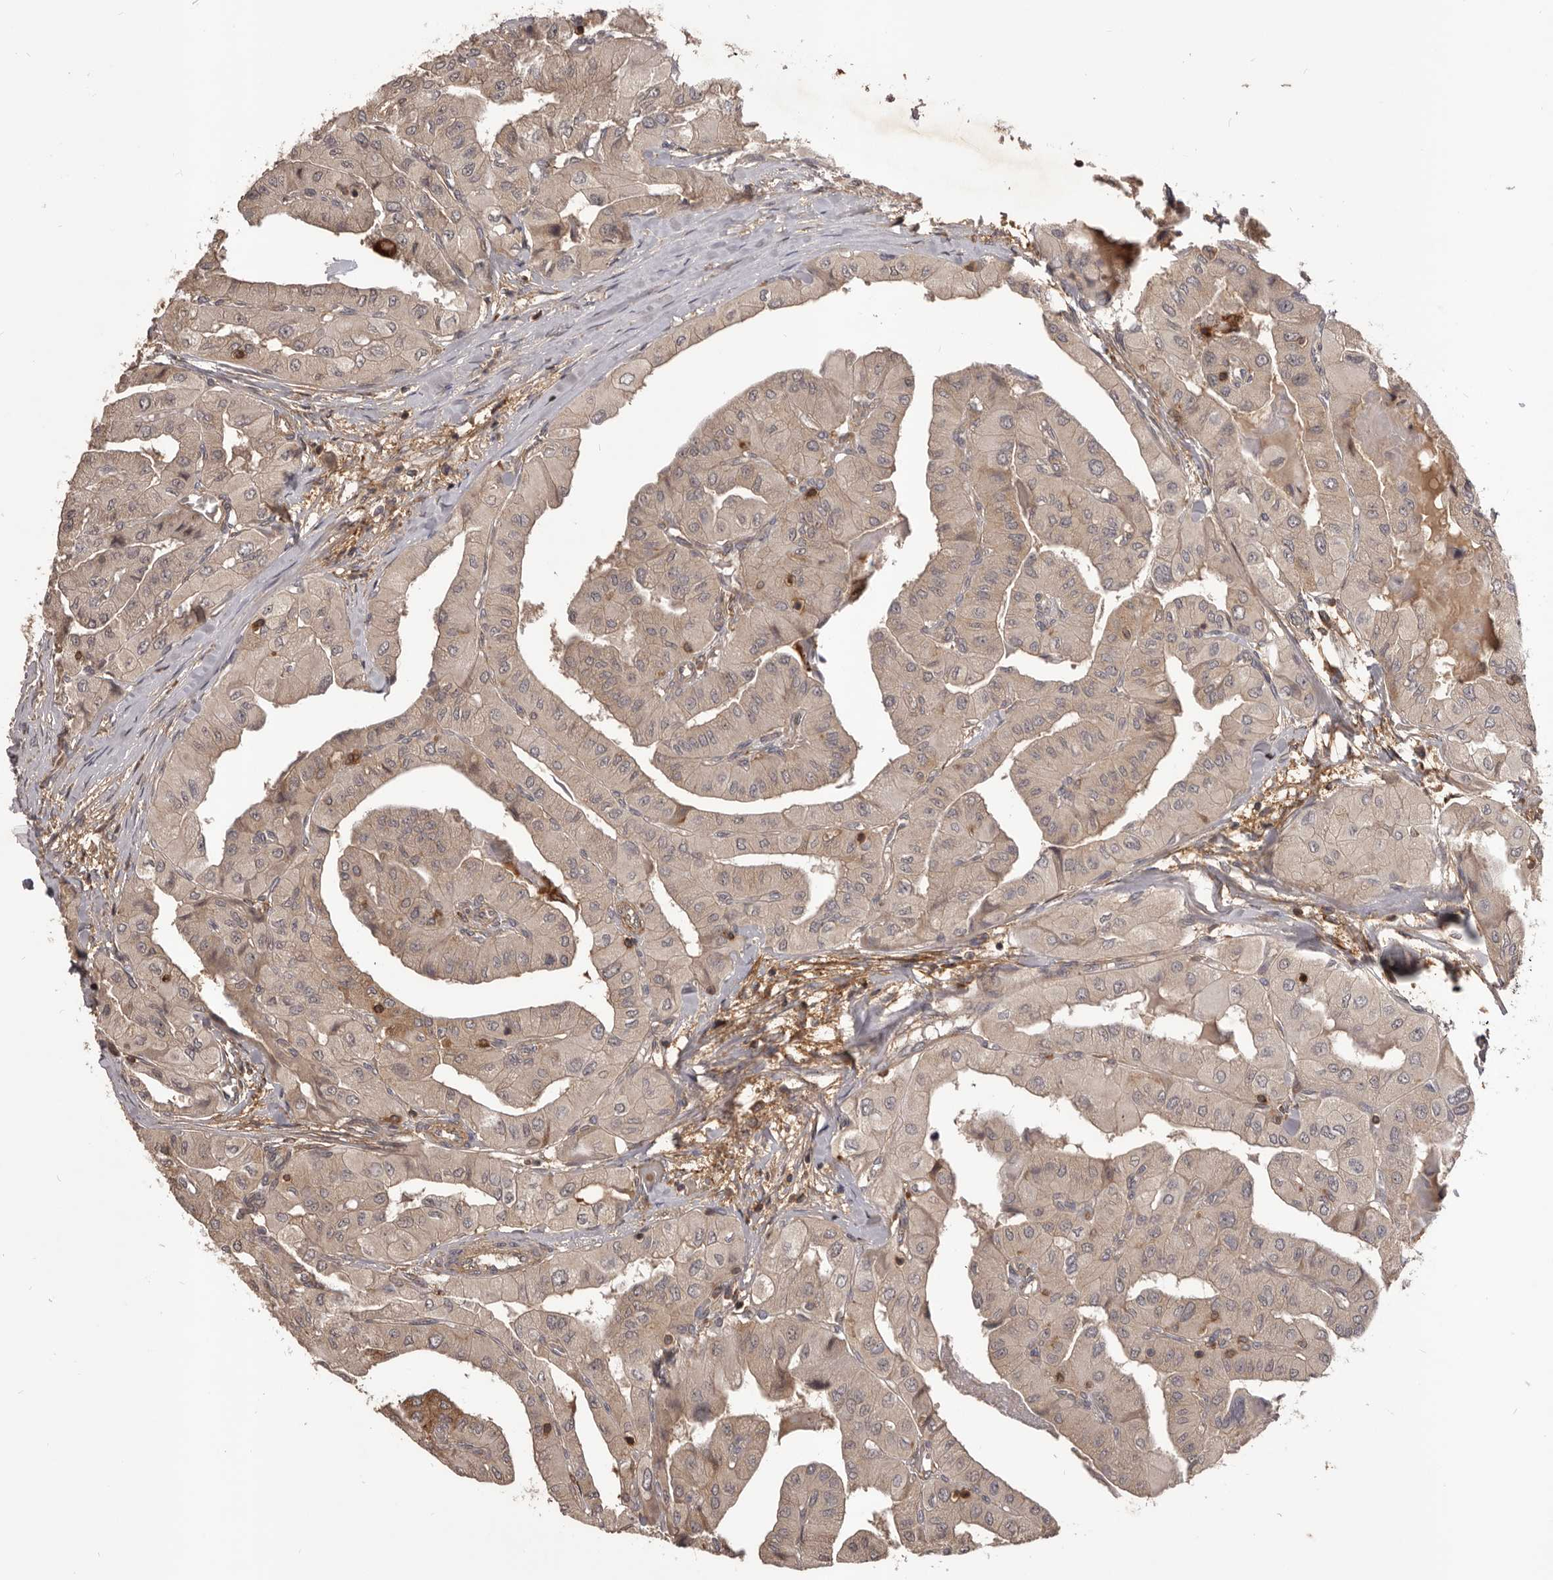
{"staining": {"intensity": "weak", "quantity": "<25%", "location": "cytoplasmic/membranous"}, "tissue": "thyroid cancer", "cell_type": "Tumor cells", "image_type": "cancer", "snomed": [{"axis": "morphology", "description": "Papillary adenocarcinoma, NOS"}, {"axis": "topography", "description": "Thyroid gland"}], "caption": "The histopathology image displays no significant expression in tumor cells of papillary adenocarcinoma (thyroid).", "gene": "GLIPR2", "patient": {"sex": "female", "age": 59}}